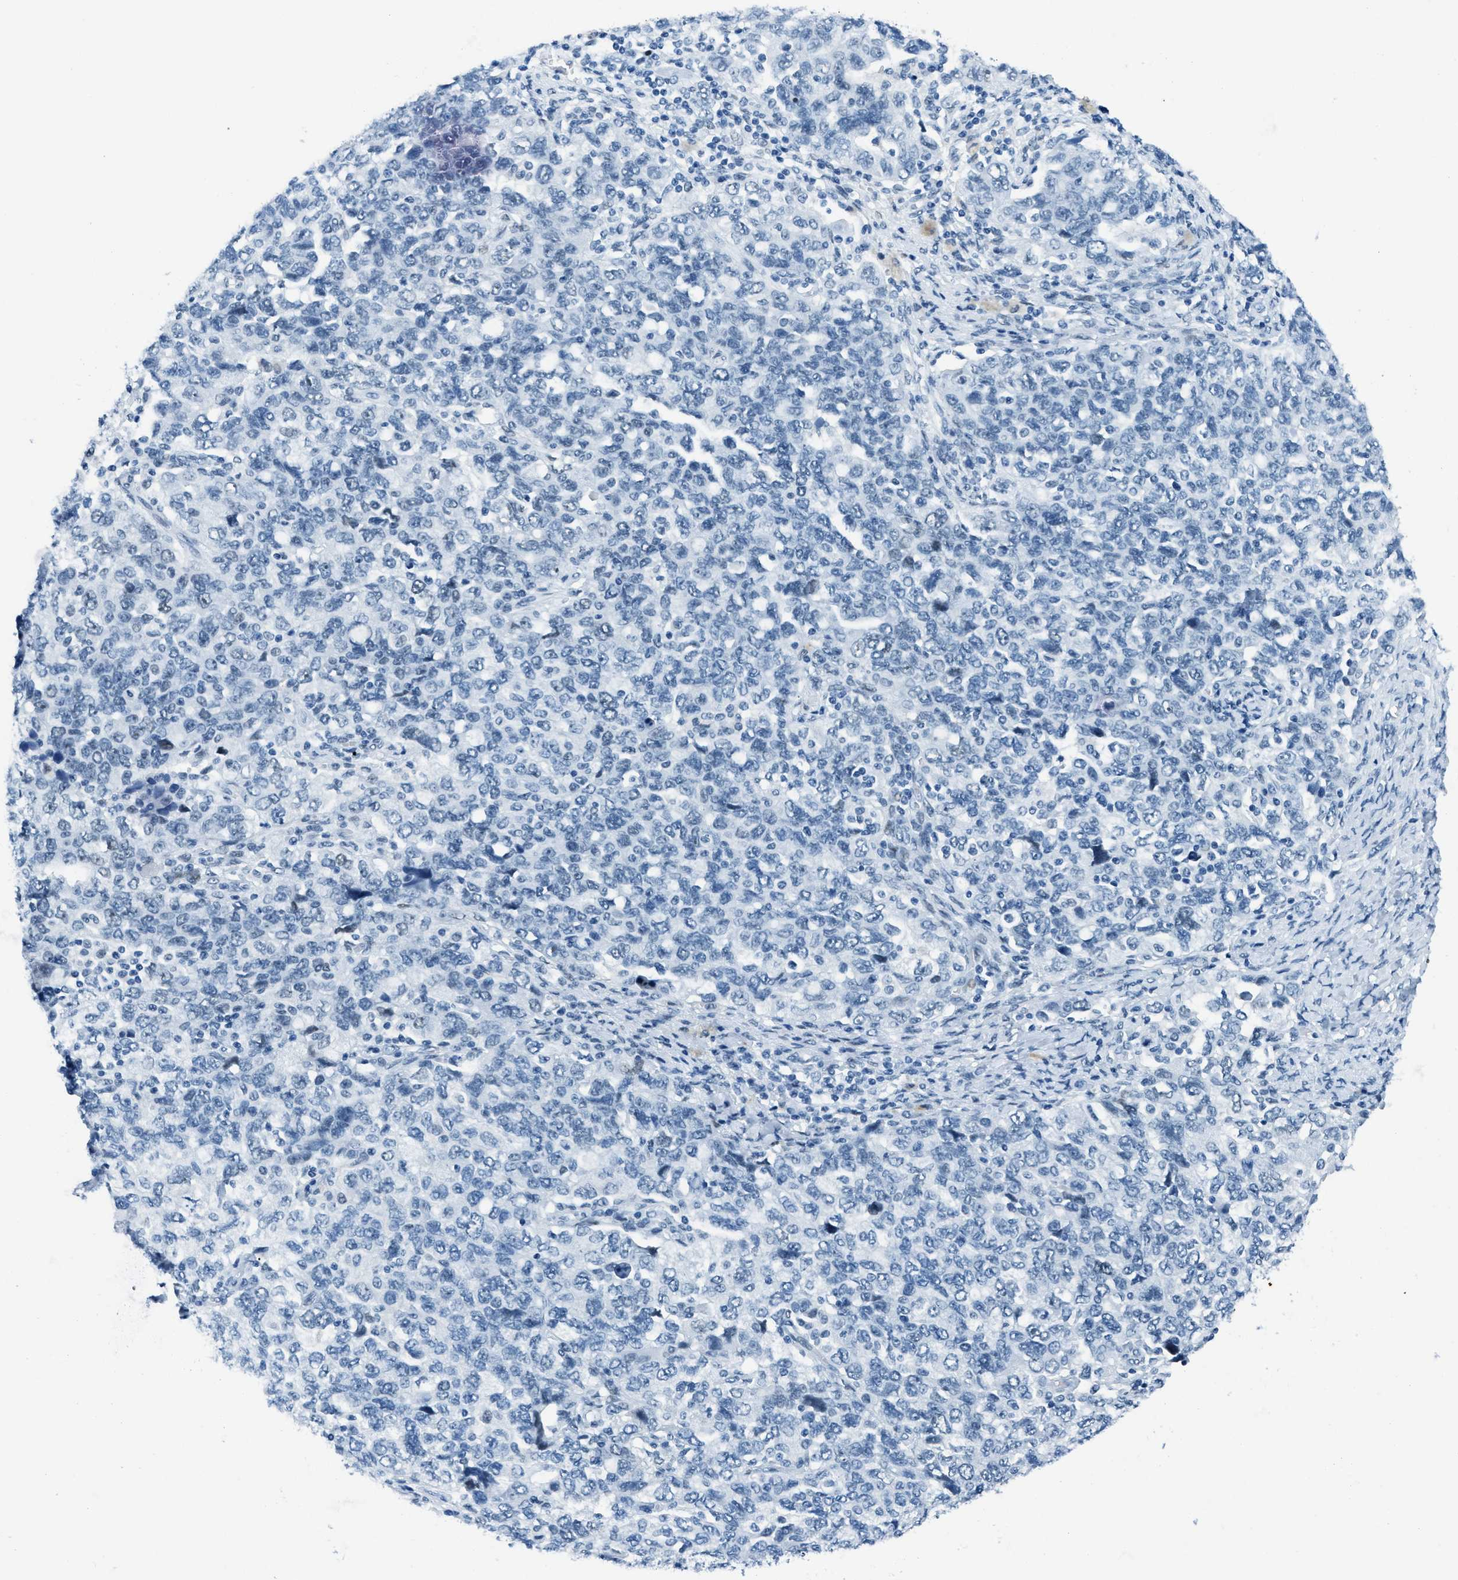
{"staining": {"intensity": "negative", "quantity": "none", "location": "none"}, "tissue": "ovarian cancer", "cell_type": "Tumor cells", "image_type": "cancer", "snomed": [{"axis": "morphology", "description": "Carcinoma, NOS"}, {"axis": "morphology", "description": "Cystadenocarcinoma, serous, NOS"}, {"axis": "topography", "description": "Ovary"}], "caption": "Immunohistochemistry image of human carcinoma (ovarian) stained for a protein (brown), which displays no staining in tumor cells. The staining was performed using DAB (3,3'-diaminobenzidine) to visualize the protein expression in brown, while the nuclei were stained in blue with hematoxylin (Magnification: 20x).", "gene": "PLA2G2A", "patient": {"sex": "female", "age": 69}}